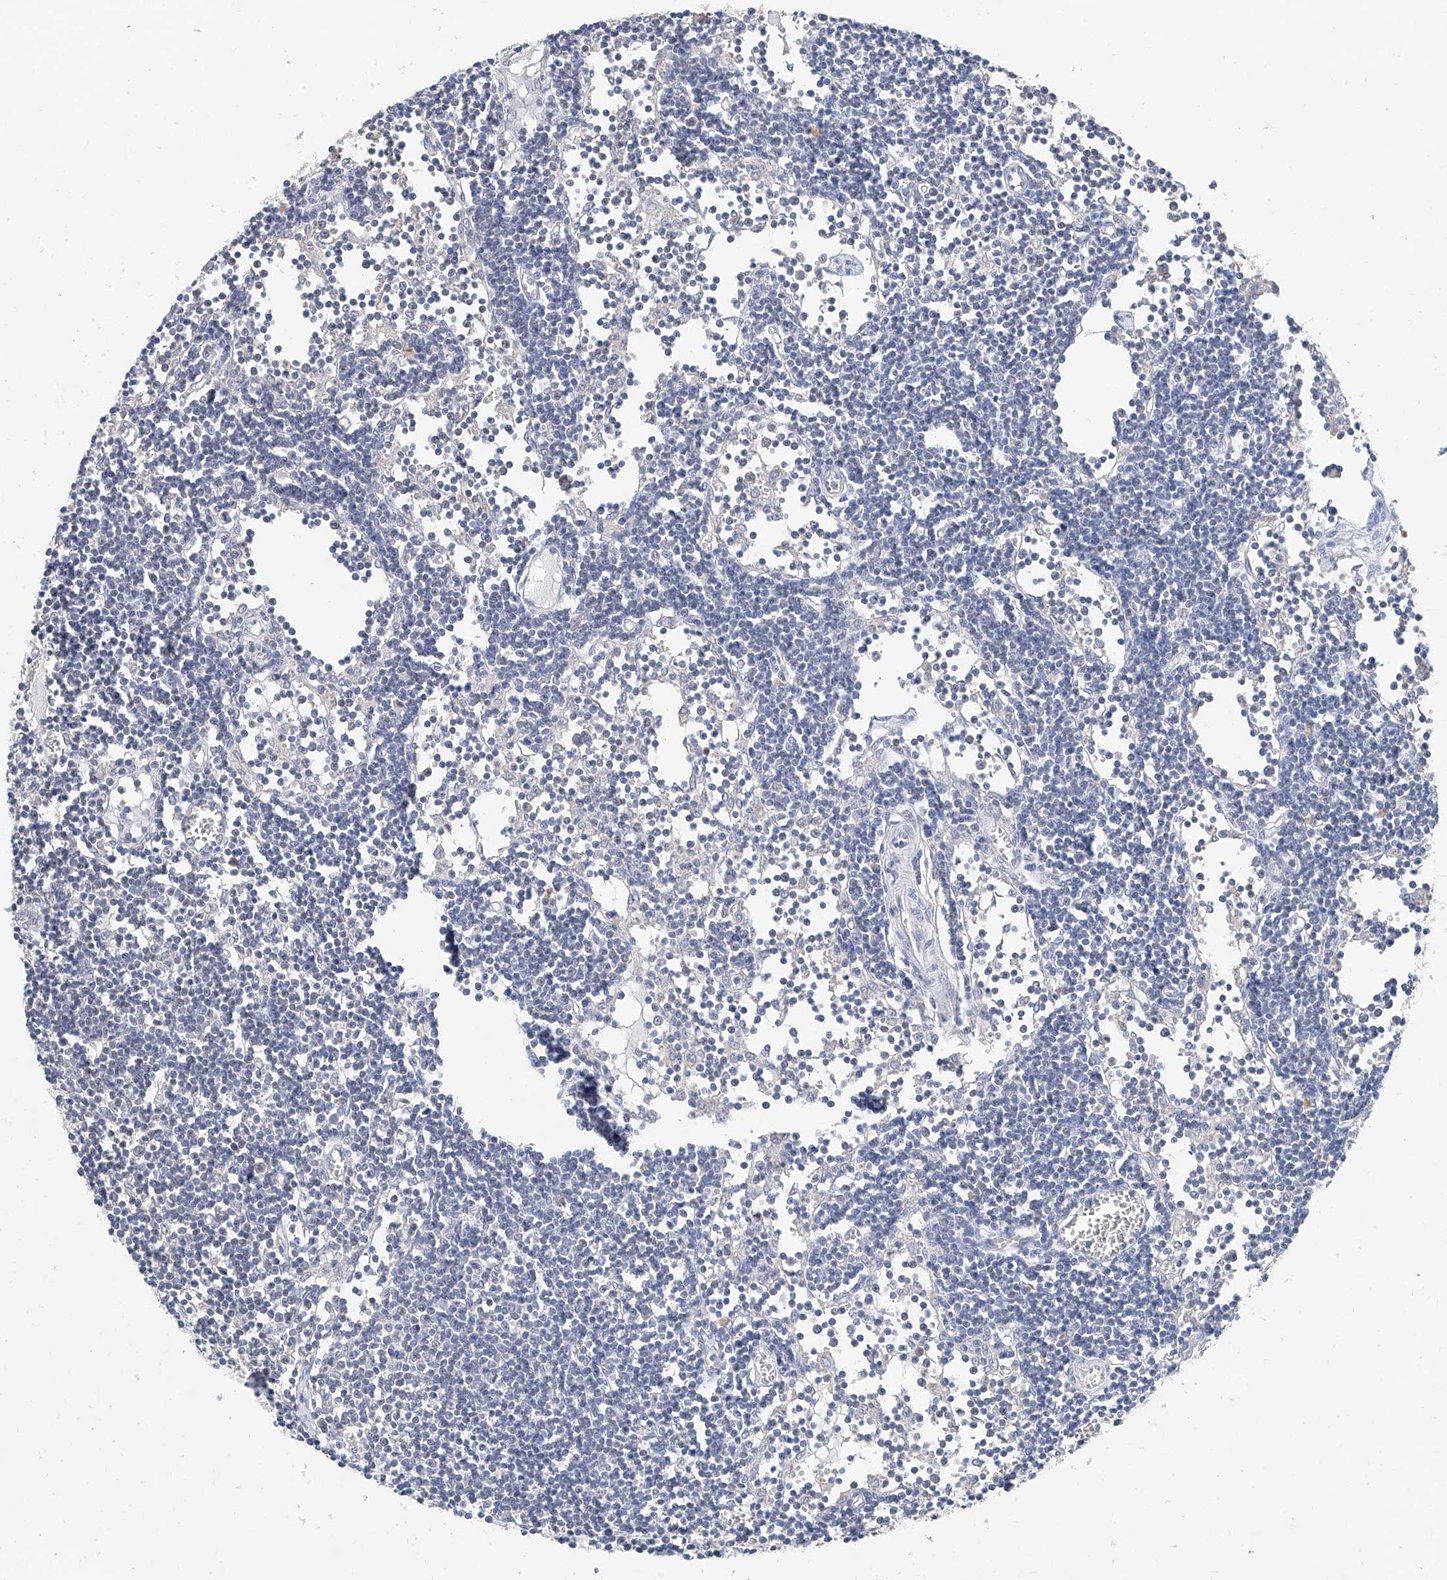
{"staining": {"intensity": "negative", "quantity": "none", "location": "none"}, "tissue": "lymph node", "cell_type": "Germinal center cells", "image_type": "normal", "snomed": [{"axis": "morphology", "description": "Normal tissue, NOS"}, {"axis": "topography", "description": "Lymph node"}], "caption": "An immunohistochemistry (IHC) micrograph of normal lymph node is shown. There is no staining in germinal center cells of lymph node.", "gene": "FUCA2", "patient": {"sex": "female", "age": 11}}